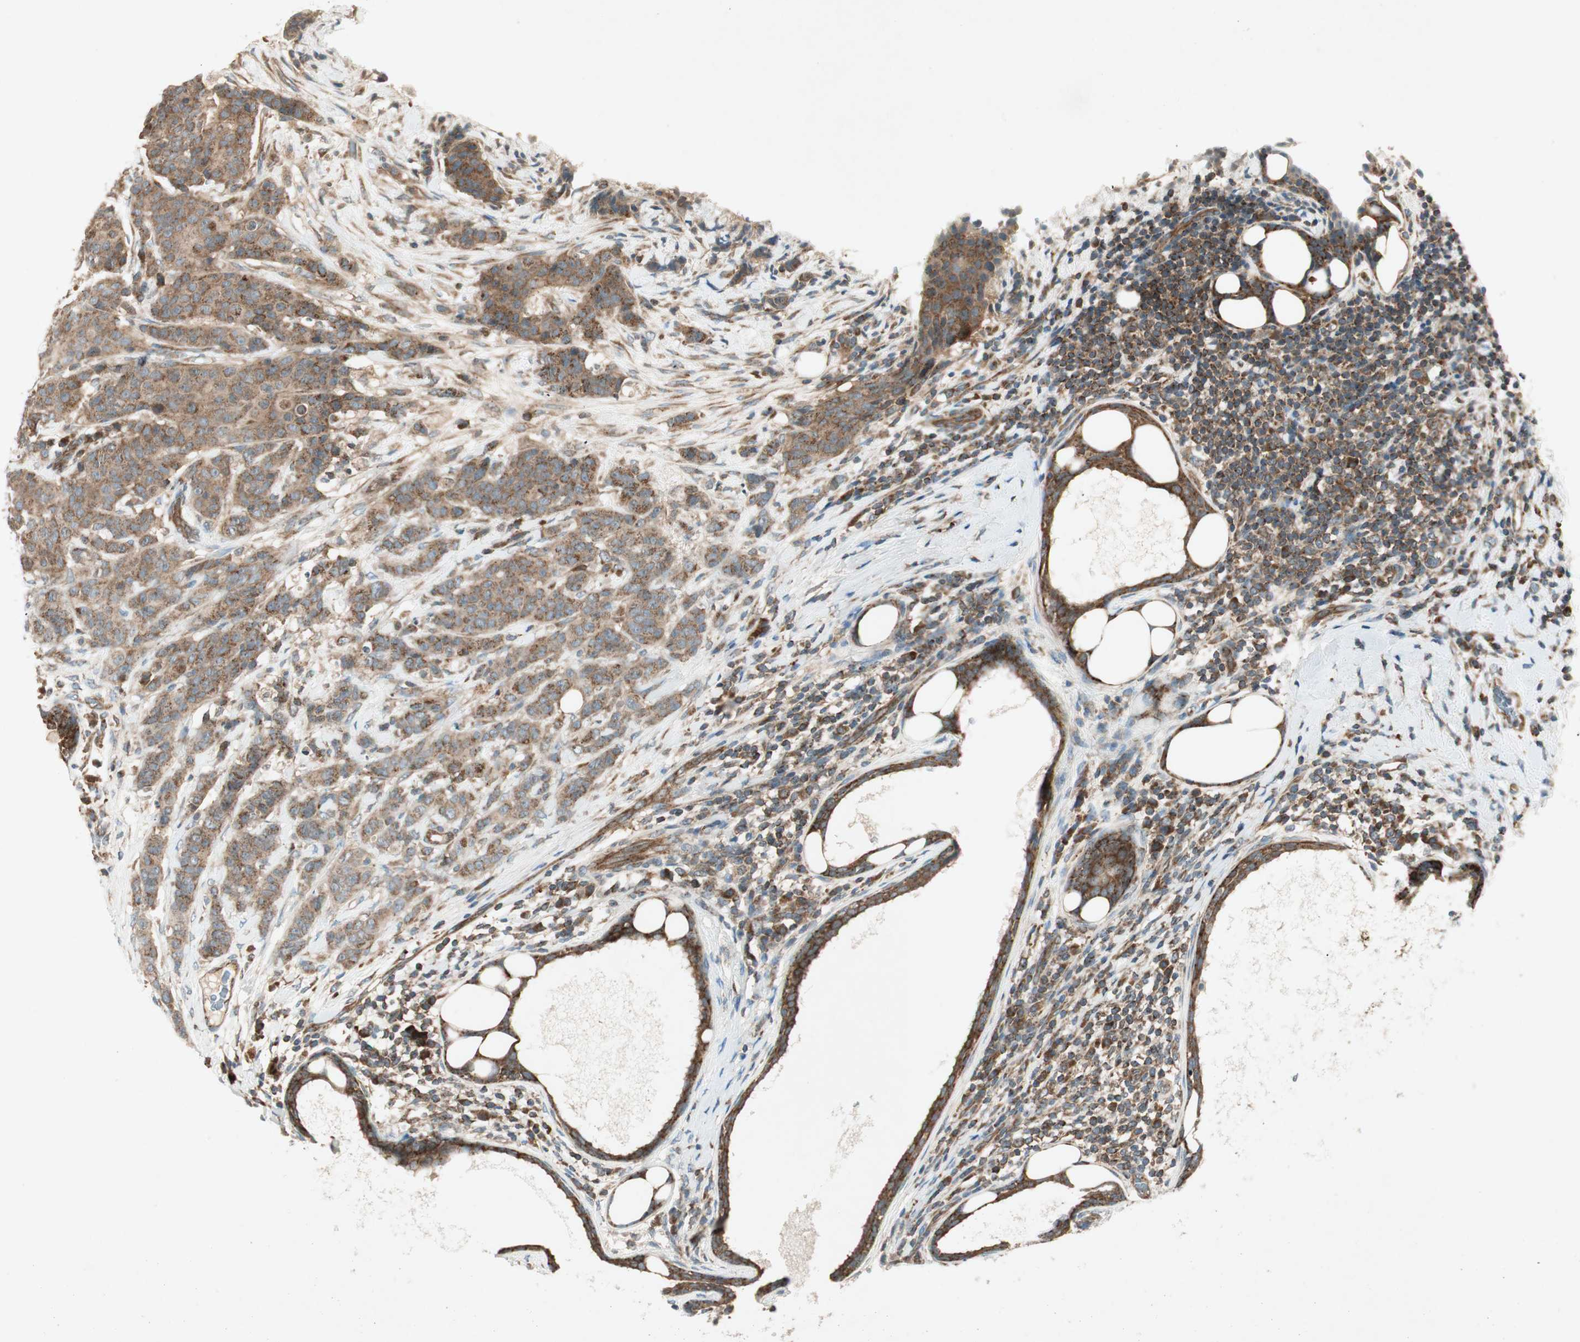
{"staining": {"intensity": "strong", "quantity": ">75%", "location": "cytoplasmic/membranous"}, "tissue": "breast cancer", "cell_type": "Tumor cells", "image_type": "cancer", "snomed": [{"axis": "morphology", "description": "Duct carcinoma"}, {"axis": "topography", "description": "Breast"}], "caption": "Immunohistochemistry (IHC) photomicrograph of human infiltrating ductal carcinoma (breast) stained for a protein (brown), which shows high levels of strong cytoplasmic/membranous positivity in about >75% of tumor cells.", "gene": "CHADL", "patient": {"sex": "female", "age": 40}}